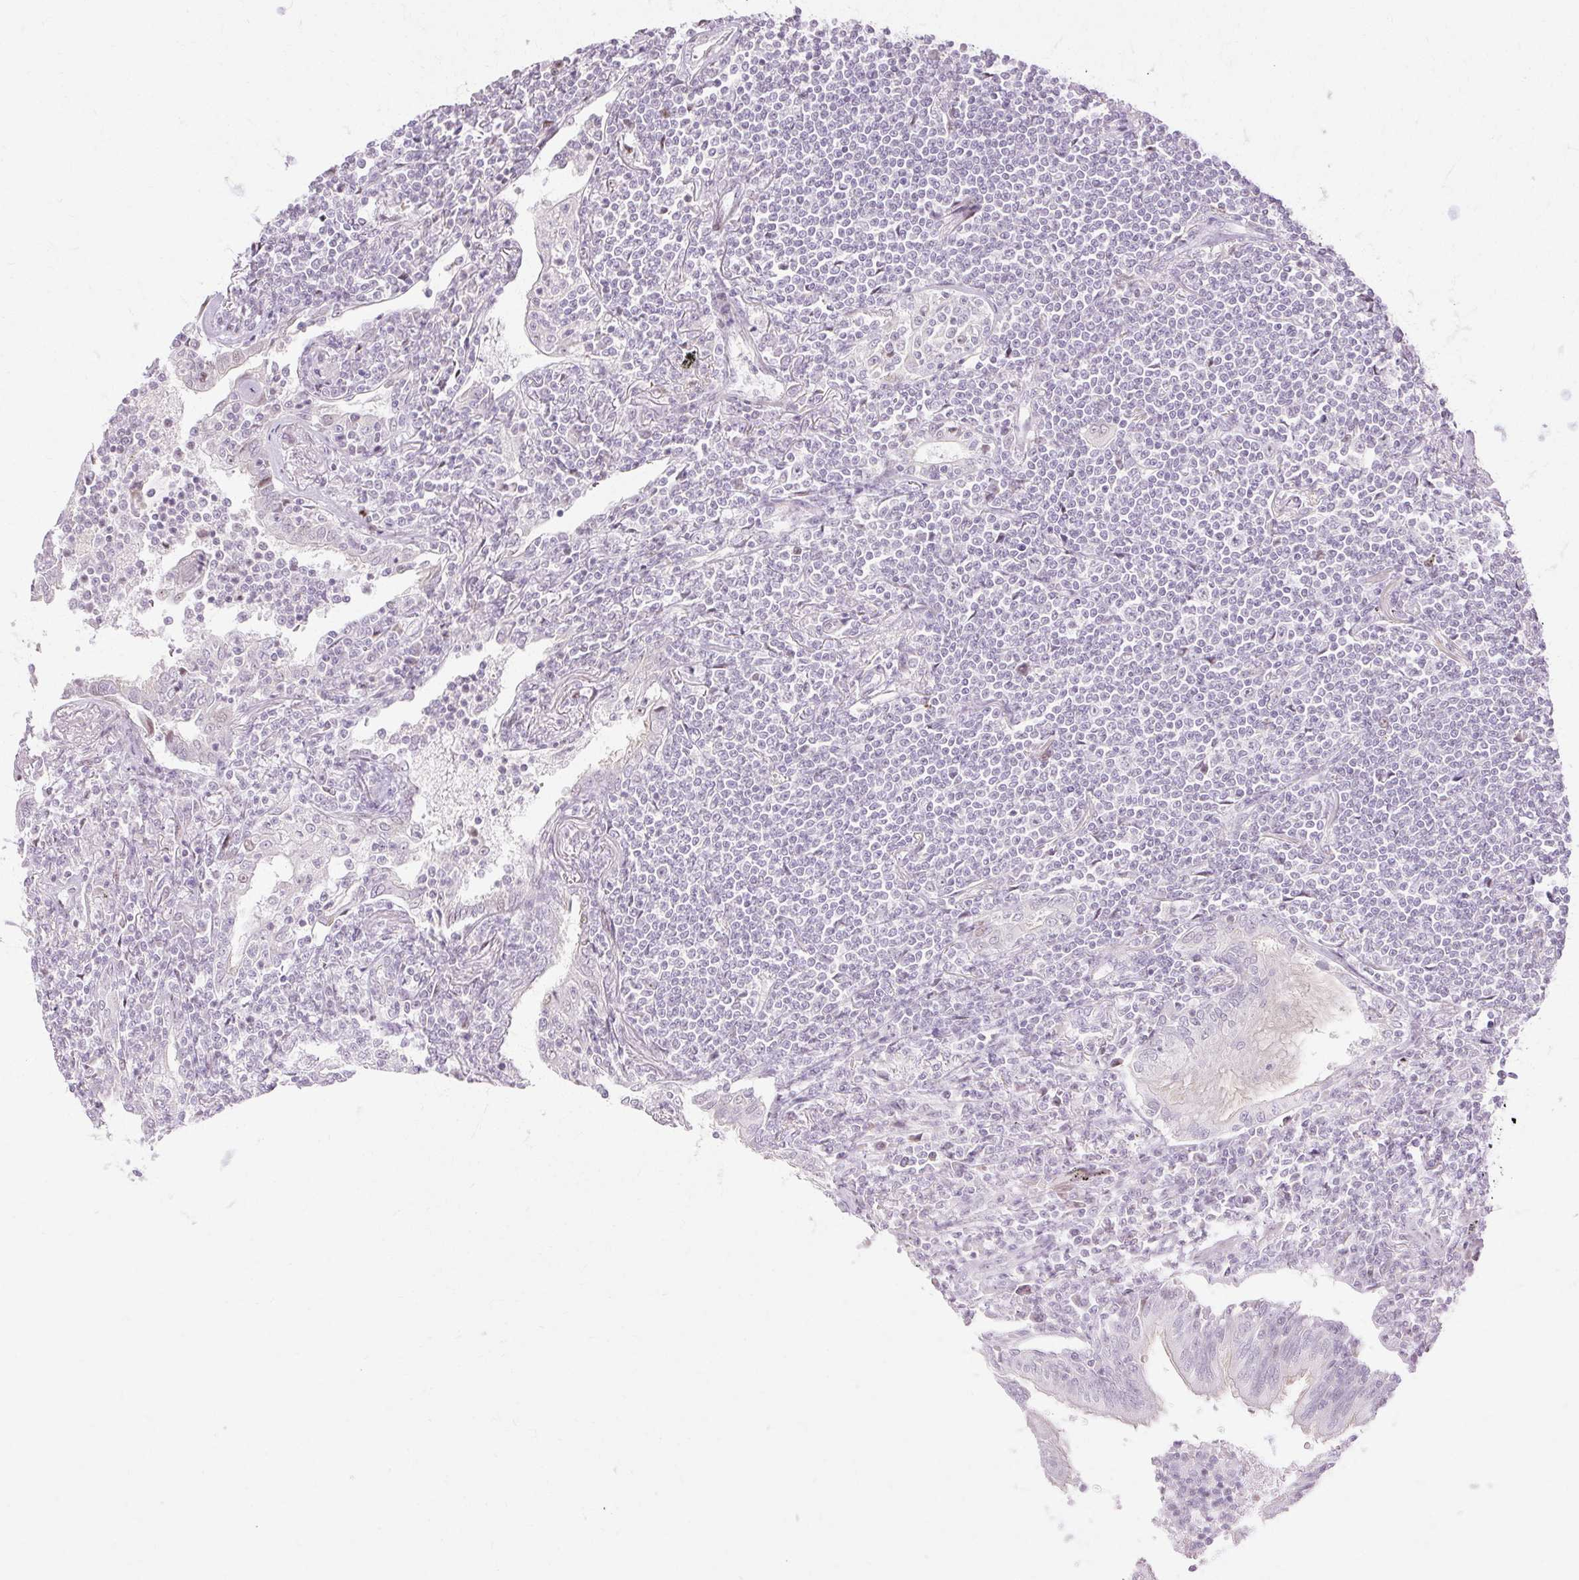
{"staining": {"intensity": "negative", "quantity": "none", "location": "none"}, "tissue": "lymphoma", "cell_type": "Tumor cells", "image_type": "cancer", "snomed": [{"axis": "morphology", "description": "Malignant lymphoma, non-Hodgkin's type, Low grade"}, {"axis": "topography", "description": "Lung"}], "caption": "Immunohistochemical staining of malignant lymphoma, non-Hodgkin's type (low-grade) shows no significant staining in tumor cells.", "gene": "C3orf49", "patient": {"sex": "female", "age": 71}}